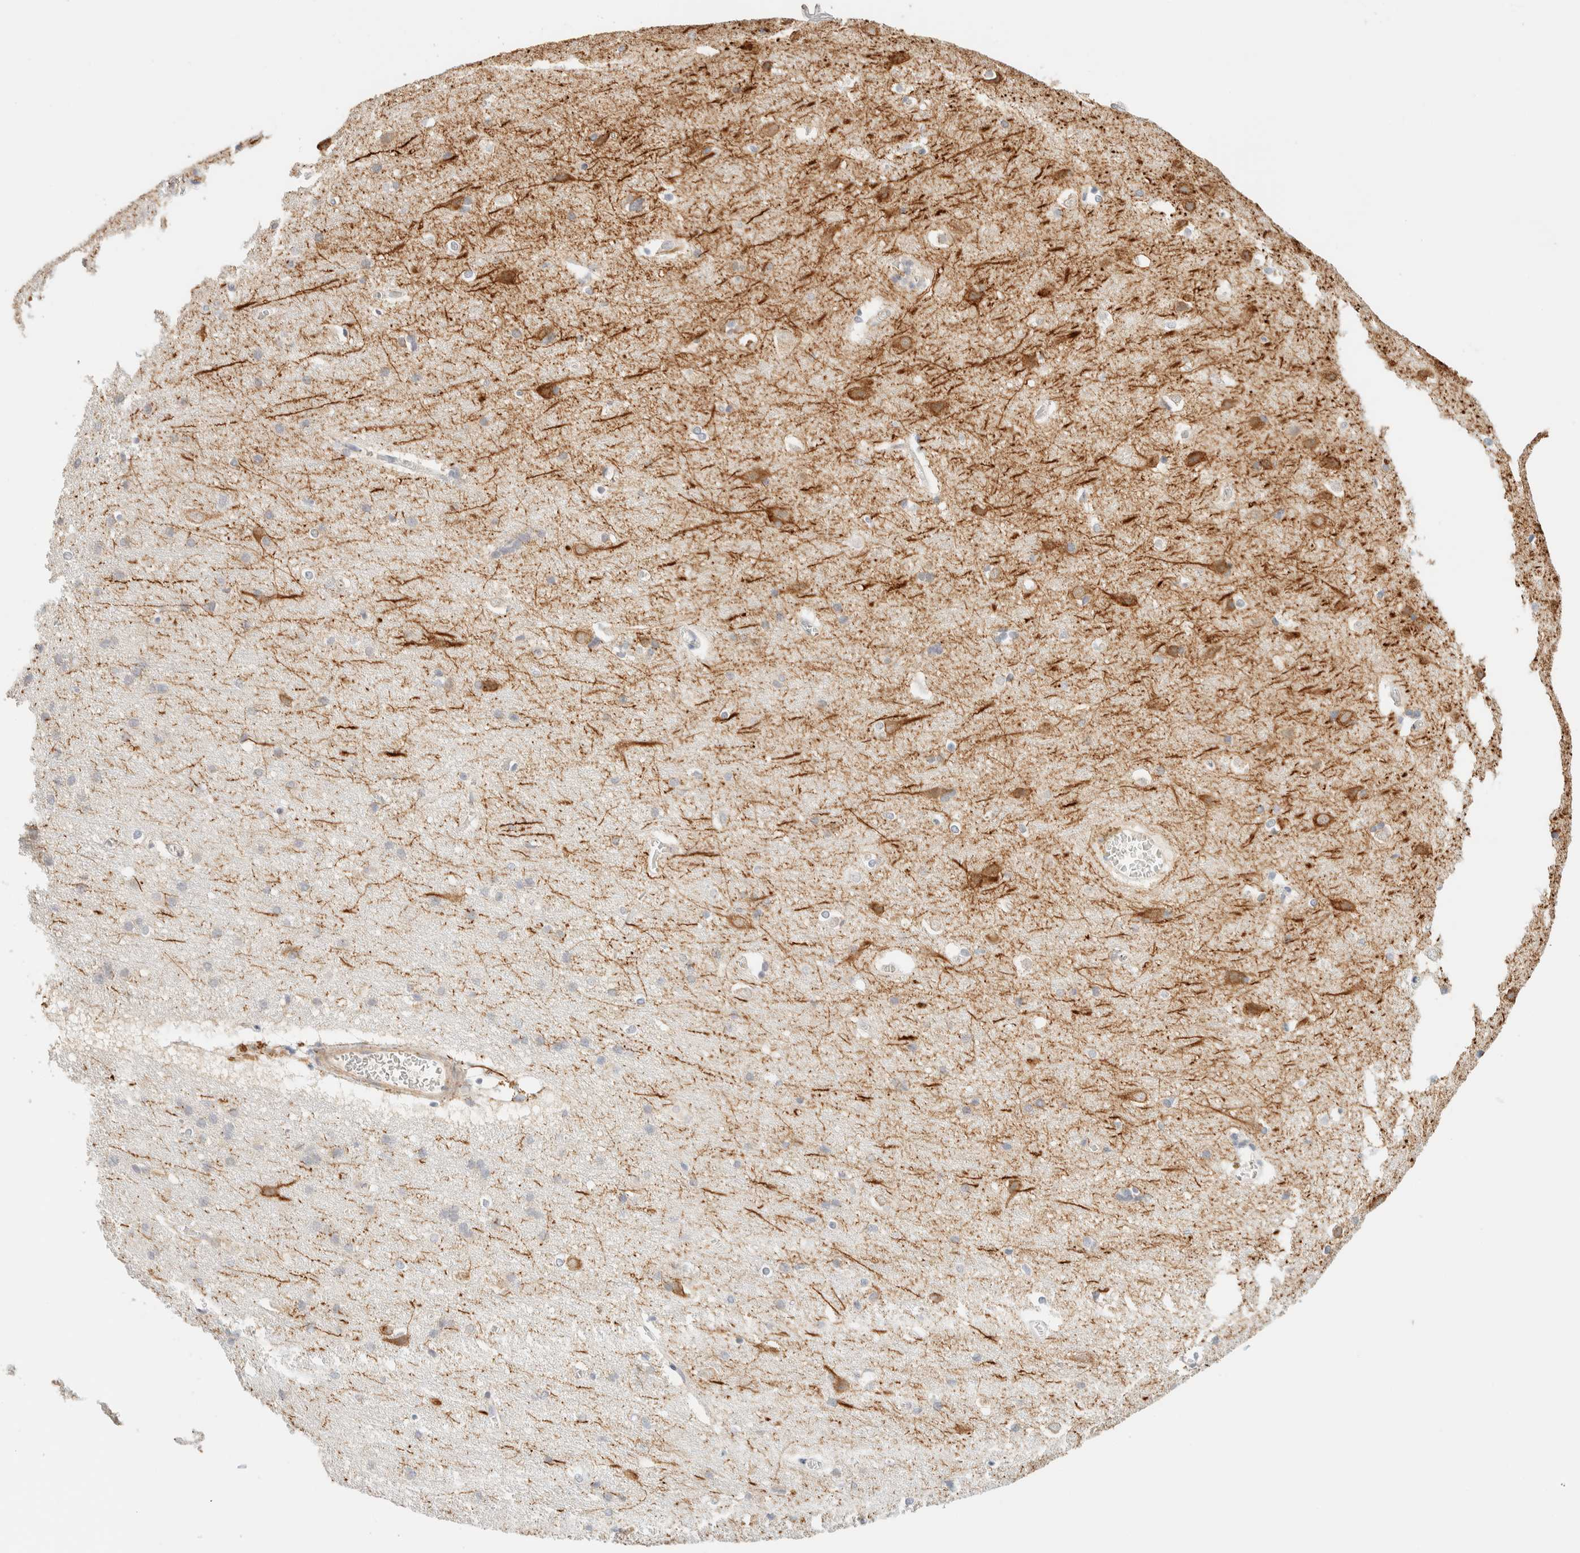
{"staining": {"intensity": "negative", "quantity": "none", "location": "none"}, "tissue": "cerebral cortex", "cell_type": "Endothelial cells", "image_type": "normal", "snomed": [{"axis": "morphology", "description": "Normal tissue, NOS"}, {"axis": "topography", "description": "Cerebral cortex"}], "caption": "Endothelial cells show no significant protein expression in benign cerebral cortex. (DAB immunohistochemistry (IHC) with hematoxylin counter stain).", "gene": "TNK1", "patient": {"sex": "male", "age": 54}}